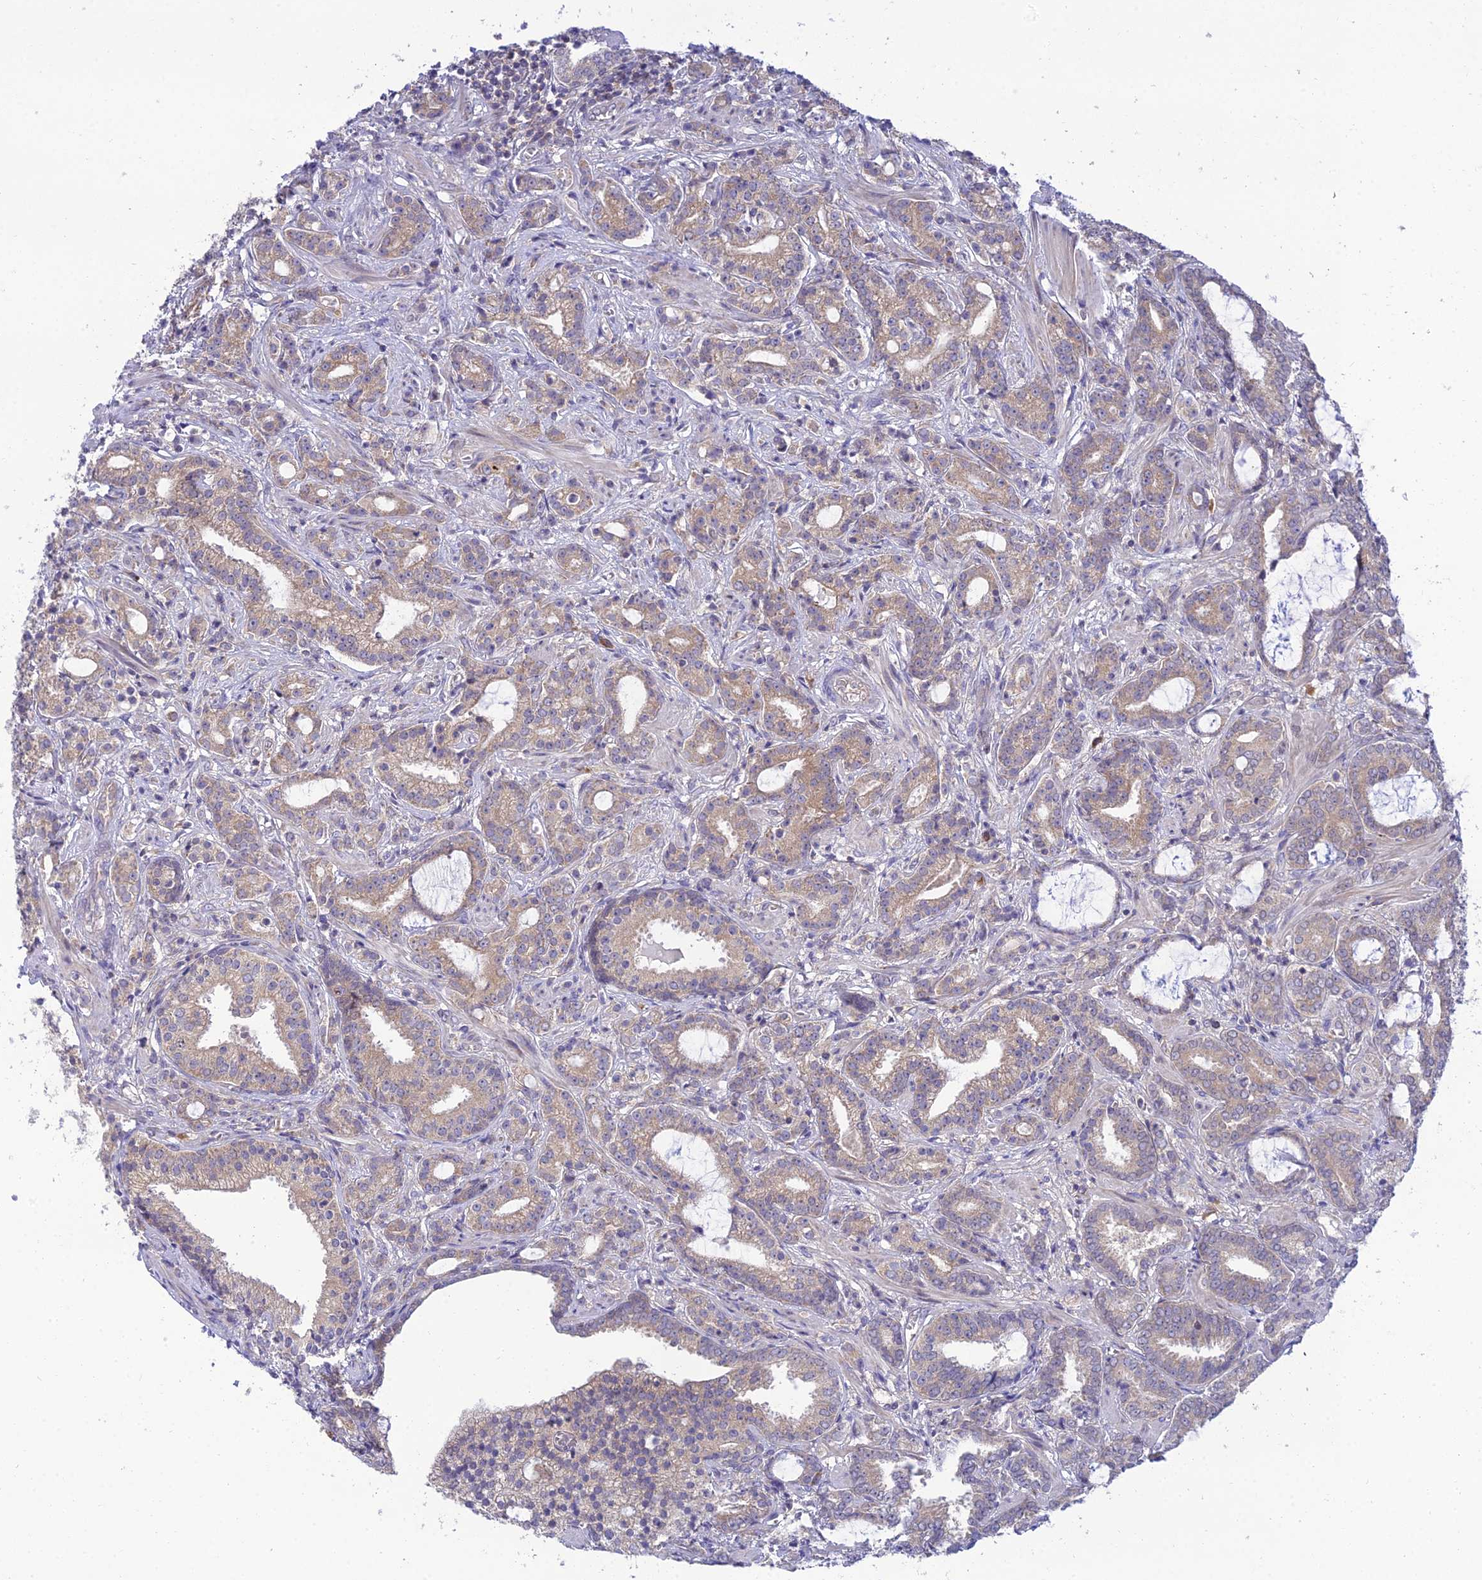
{"staining": {"intensity": "weak", "quantity": "25%-75%", "location": "cytoplasmic/membranous"}, "tissue": "prostate cancer", "cell_type": "Tumor cells", "image_type": "cancer", "snomed": [{"axis": "morphology", "description": "Adenocarcinoma, High grade"}, {"axis": "topography", "description": "Prostate and seminal vesicle, NOS"}], "caption": "Protein expression analysis of human prostate adenocarcinoma (high-grade) reveals weak cytoplasmic/membranous expression in about 25%-75% of tumor cells.", "gene": "CLCN7", "patient": {"sex": "male", "age": 67}}